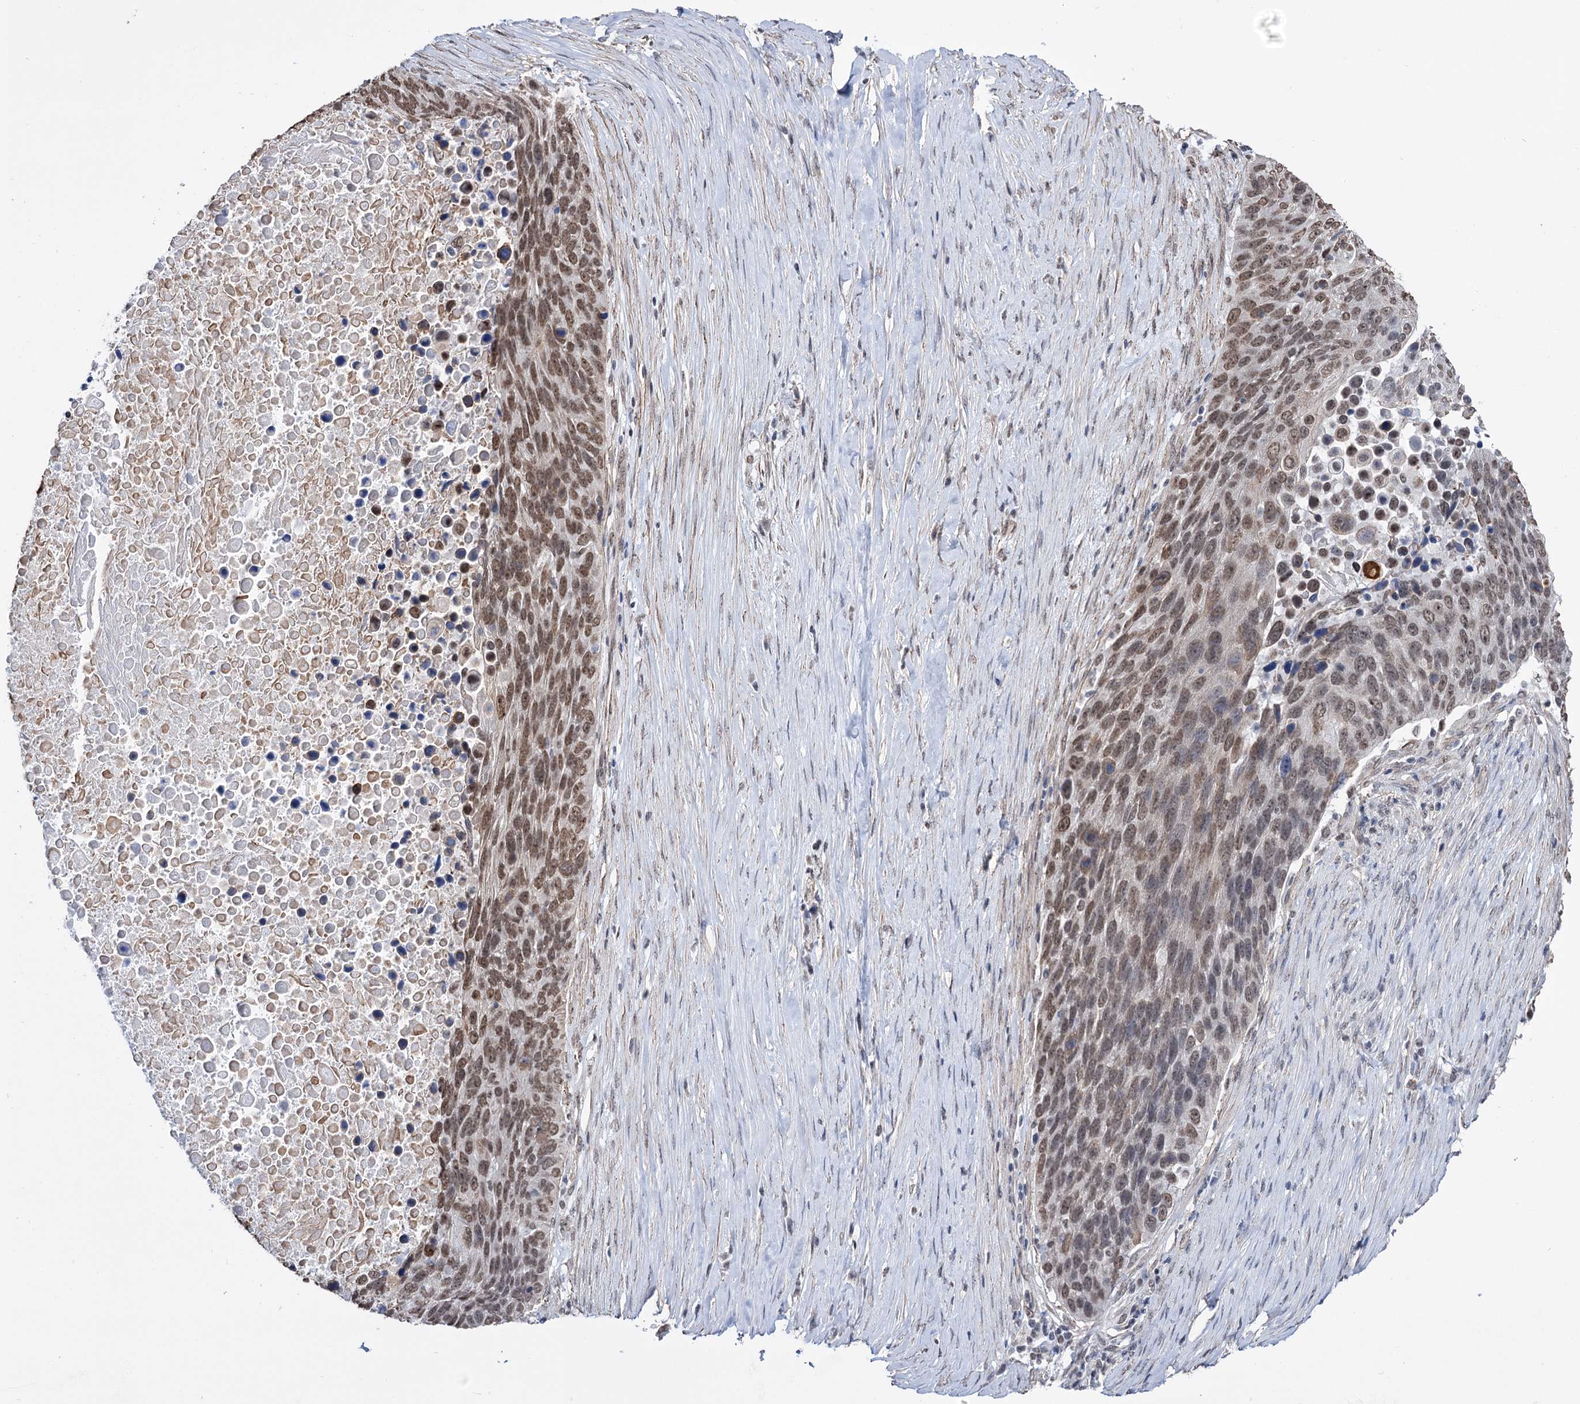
{"staining": {"intensity": "moderate", "quantity": ">75%", "location": "nuclear"}, "tissue": "lung cancer", "cell_type": "Tumor cells", "image_type": "cancer", "snomed": [{"axis": "morphology", "description": "Normal tissue, NOS"}, {"axis": "morphology", "description": "Squamous cell carcinoma, NOS"}, {"axis": "topography", "description": "Lymph node"}, {"axis": "topography", "description": "Lung"}], "caption": "Immunohistochemical staining of lung cancer exhibits medium levels of moderate nuclear protein staining in approximately >75% of tumor cells. Using DAB (3,3'-diaminobenzidine) (brown) and hematoxylin (blue) stains, captured at high magnification using brightfield microscopy.", "gene": "ABHD10", "patient": {"sex": "male", "age": 66}}